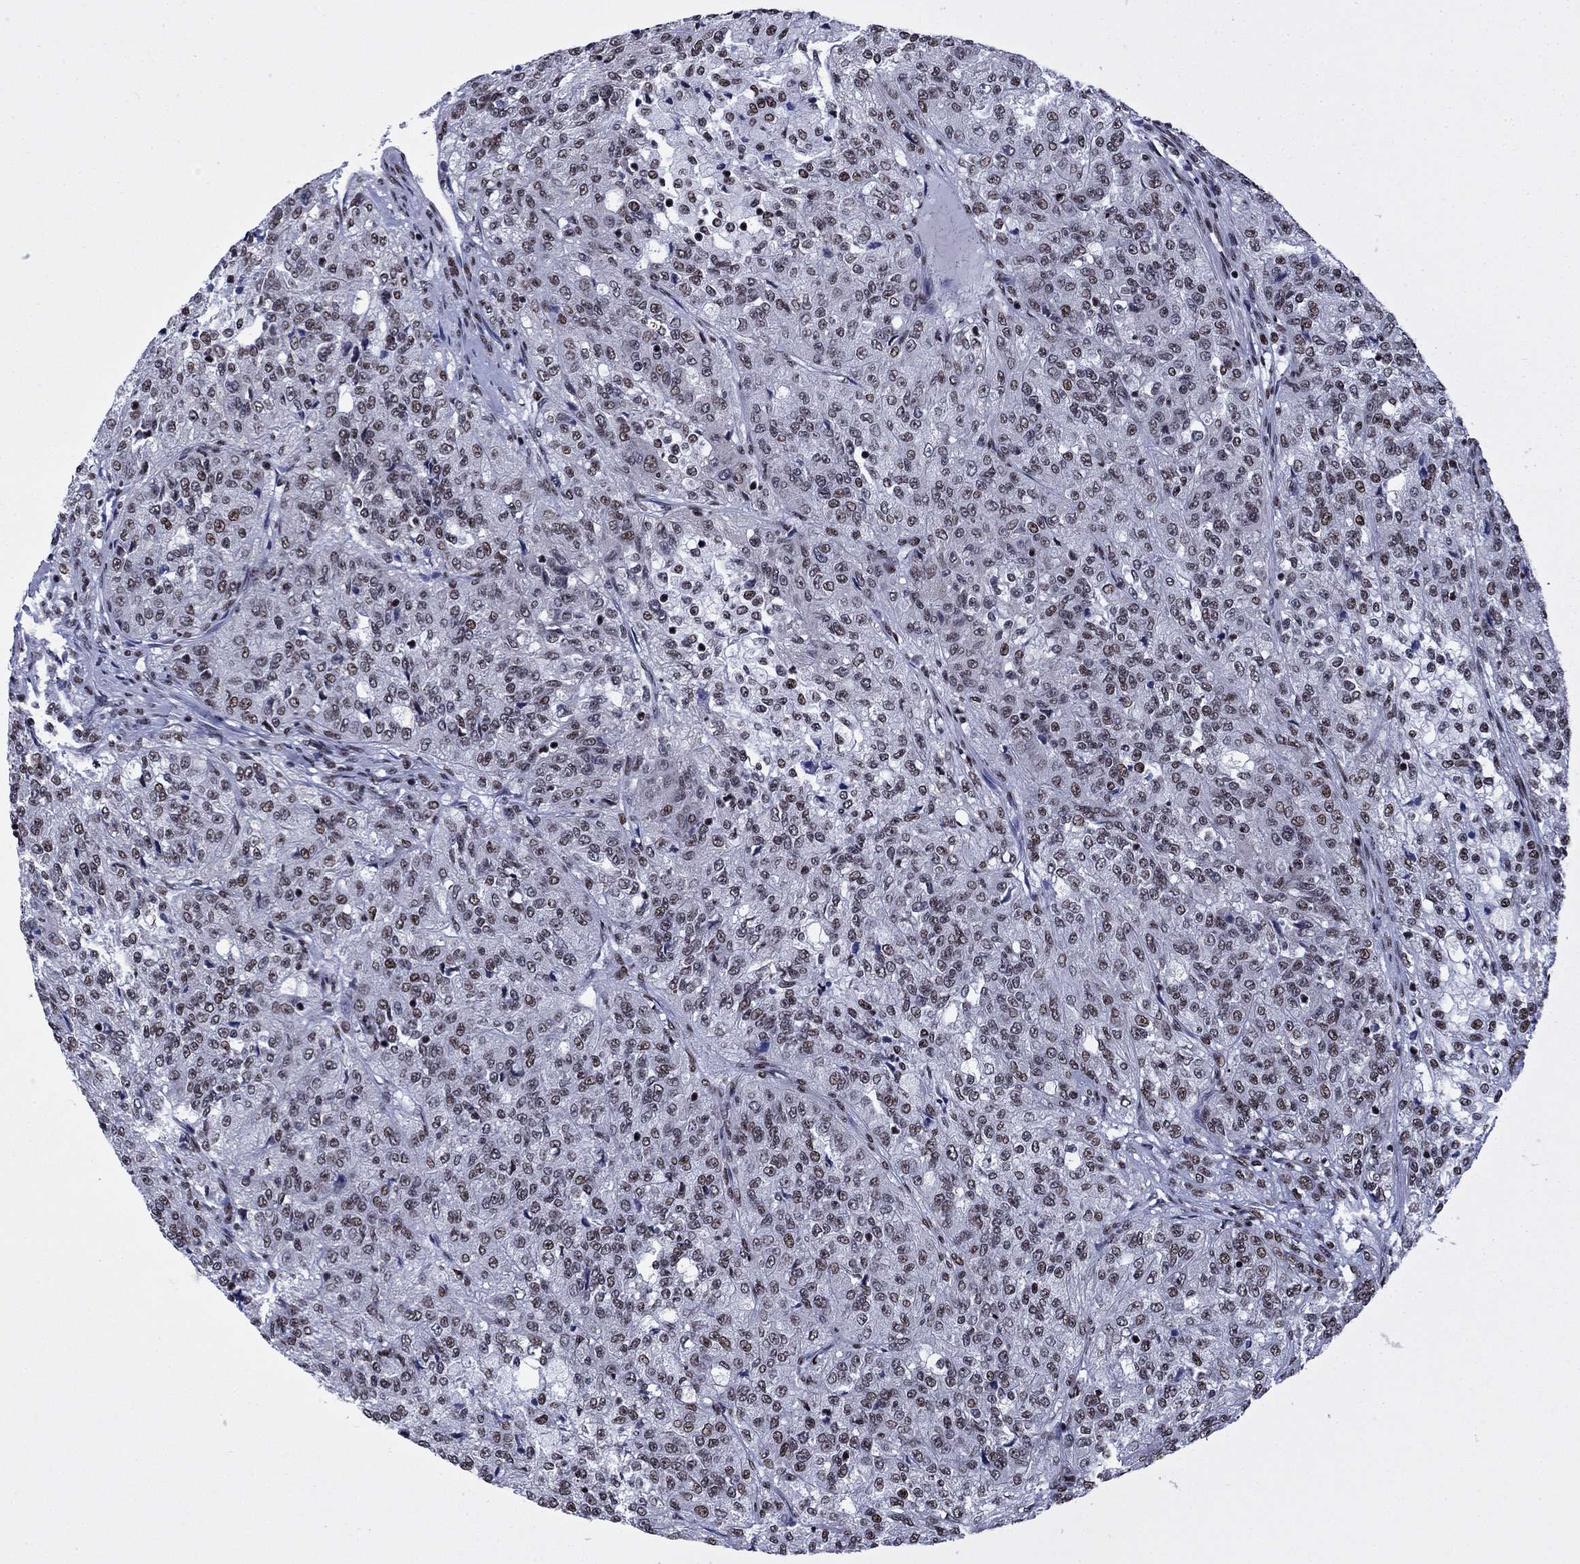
{"staining": {"intensity": "moderate", "quantity": "<25%", "location": "nuclear"}, "tissue": "renal cancer", "cell_type": "Tumor cells", "image_type": "cancer", "snomed": [{"axis": "morphology", "description": "Adenocarcinoma, NOS"}, {"axis": "topography", "description": "Kidney"}], "caption": "Immunohistochemical staining of human renal cancer demonstrates moderate nuclear protein staining in approximately <25% of tumor cells. (Brightfield microscopy of DAB IHC at high magnification).", "gene": "N4BP2", "patient": {"sex": "female", "age": 63}}